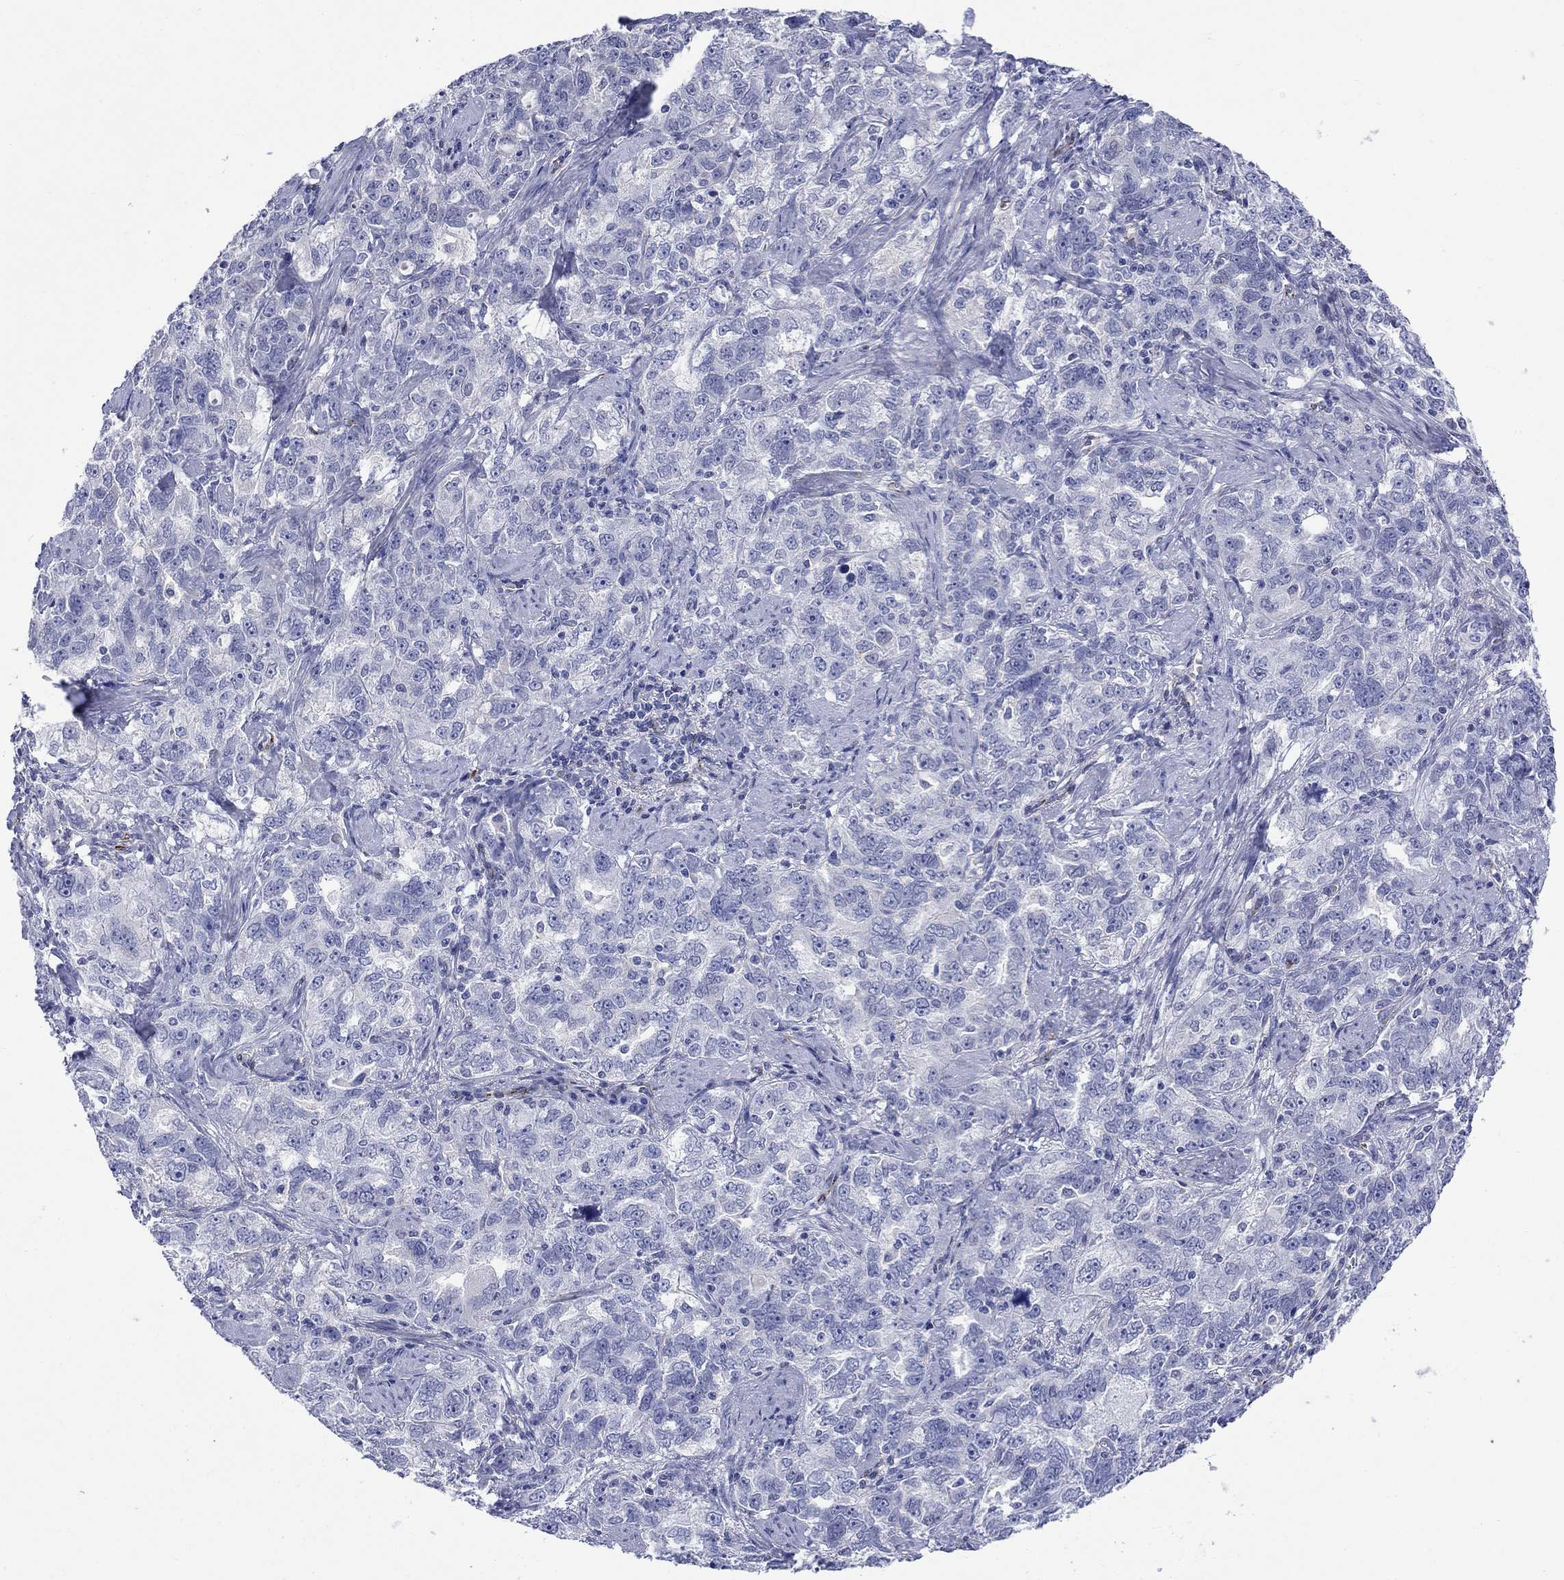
{"staining": {"intensity": "weak", "quantity": "<25%", "location": "cytoplasmic/membranous"}, "tissue": "ovarian cancer", "cell_type": "Tumor cells", "image_type": "cancer", "snomed": [{"axis": "morphology", "description": "Cystadenocarcinoma, serous, NOS"}, {"axis": "topography", "description": "Ovary"}], "caption": "Immunohistochemistry (IHC) micrograph of neoplastic tissue: ovarian cancer stained with DAB displays no significant protein positivity in tumor cells.", "gene": "PTPRZ1", "patient": {"sex": "female", "age": 51}}